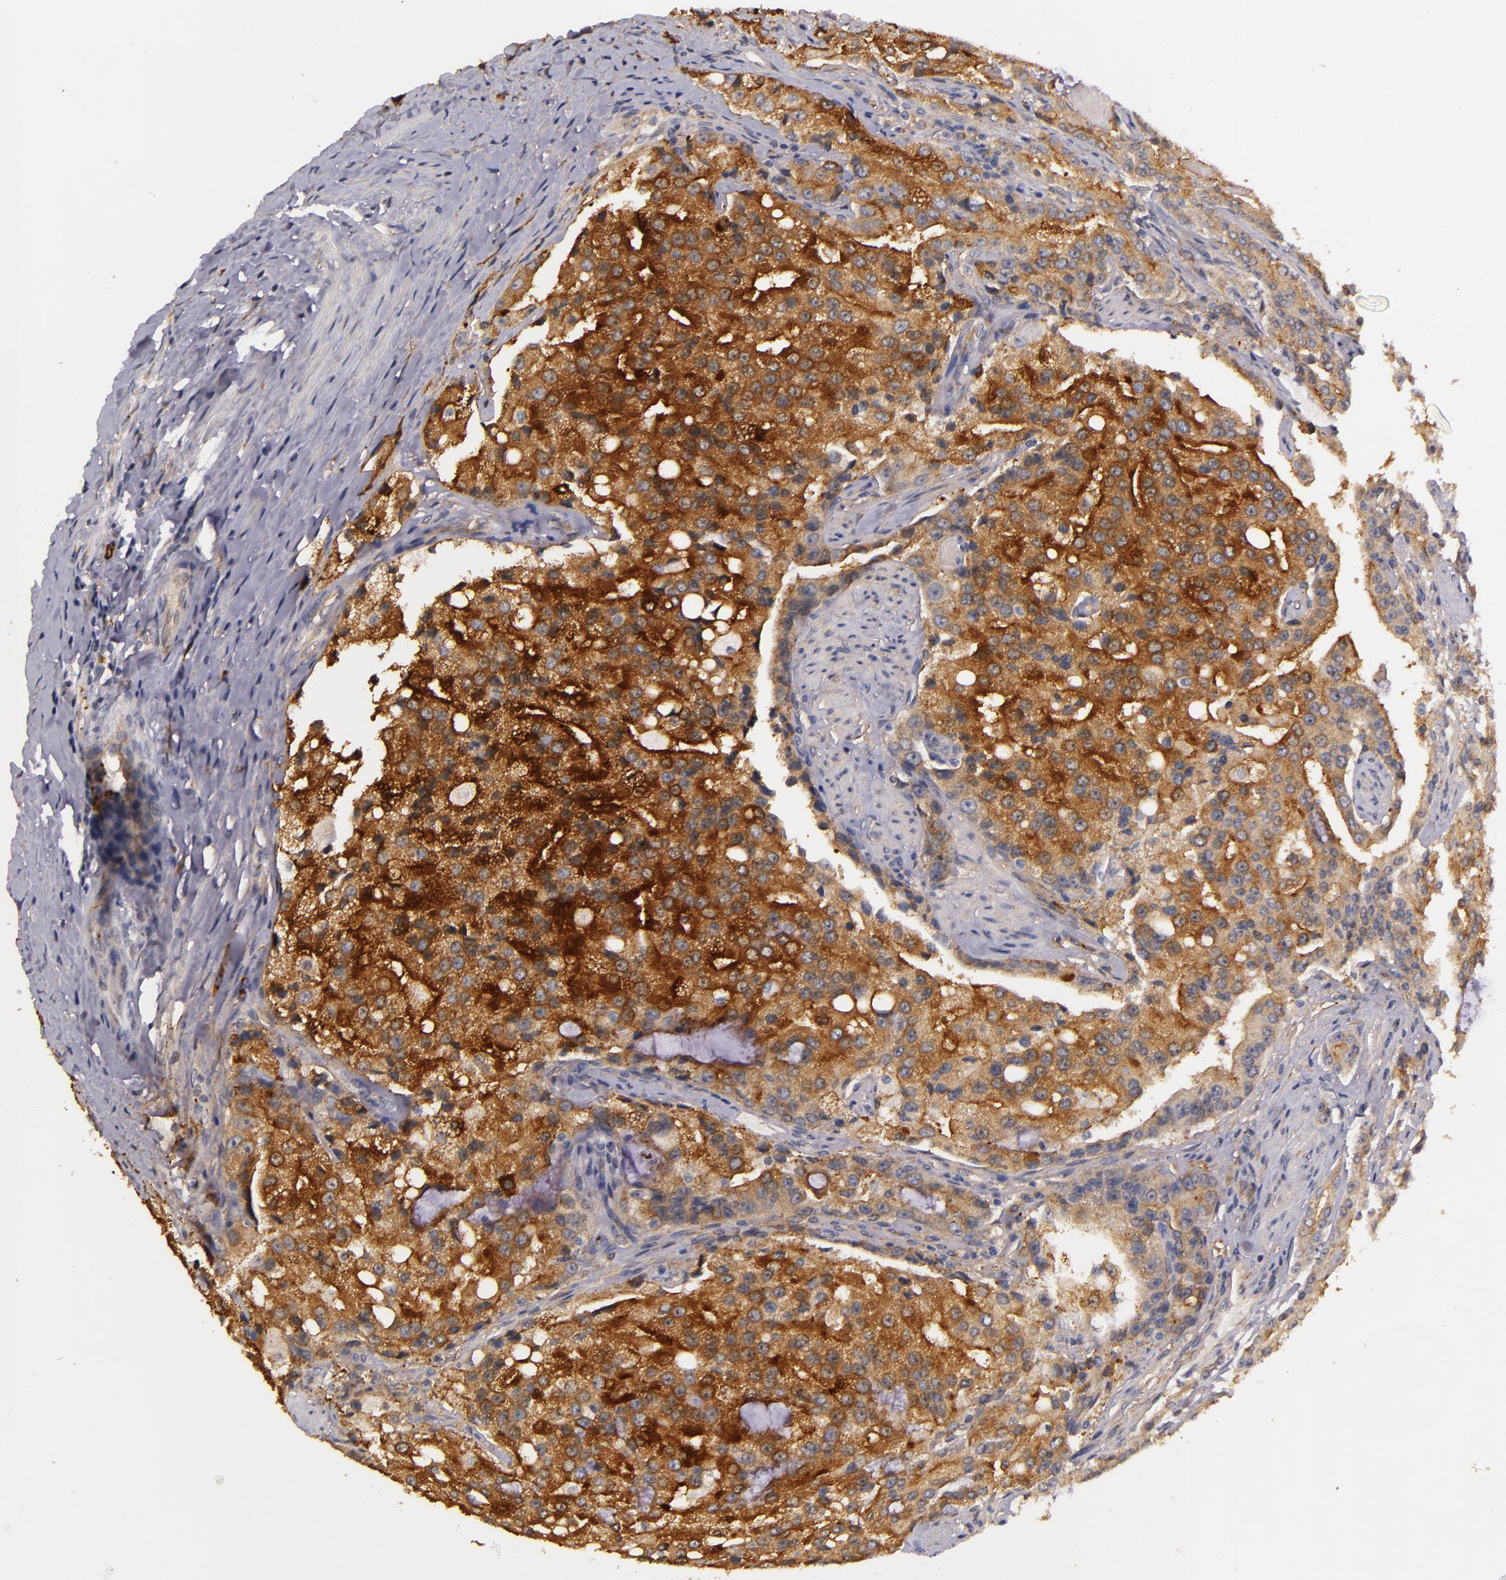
{"staining": {"intensity": "strong", "quantity": ">75%", "location": "cytoplasmic/membranous"}, "tissue": "prostate cancer", "cell_type": "Tumor cells", "image_type": "cancer", "snomed": [{"axis": "morphology", "description": "Adenocarcinoma, Medium grade"}, {"axis": "topography", "description": "Prostate"}], "caption": "Prostate medium-grade adenocarcinoma tissue shows strong cytoplasmic/membranous positivity in approximately >75% of tumor cells The staining was performed using DAB, with brown indicating positive protein expression. Nuclei are stained blue with hematoxylin.", "gene": "SYTL4", "patient": {"sex": "male", "age": 72}}